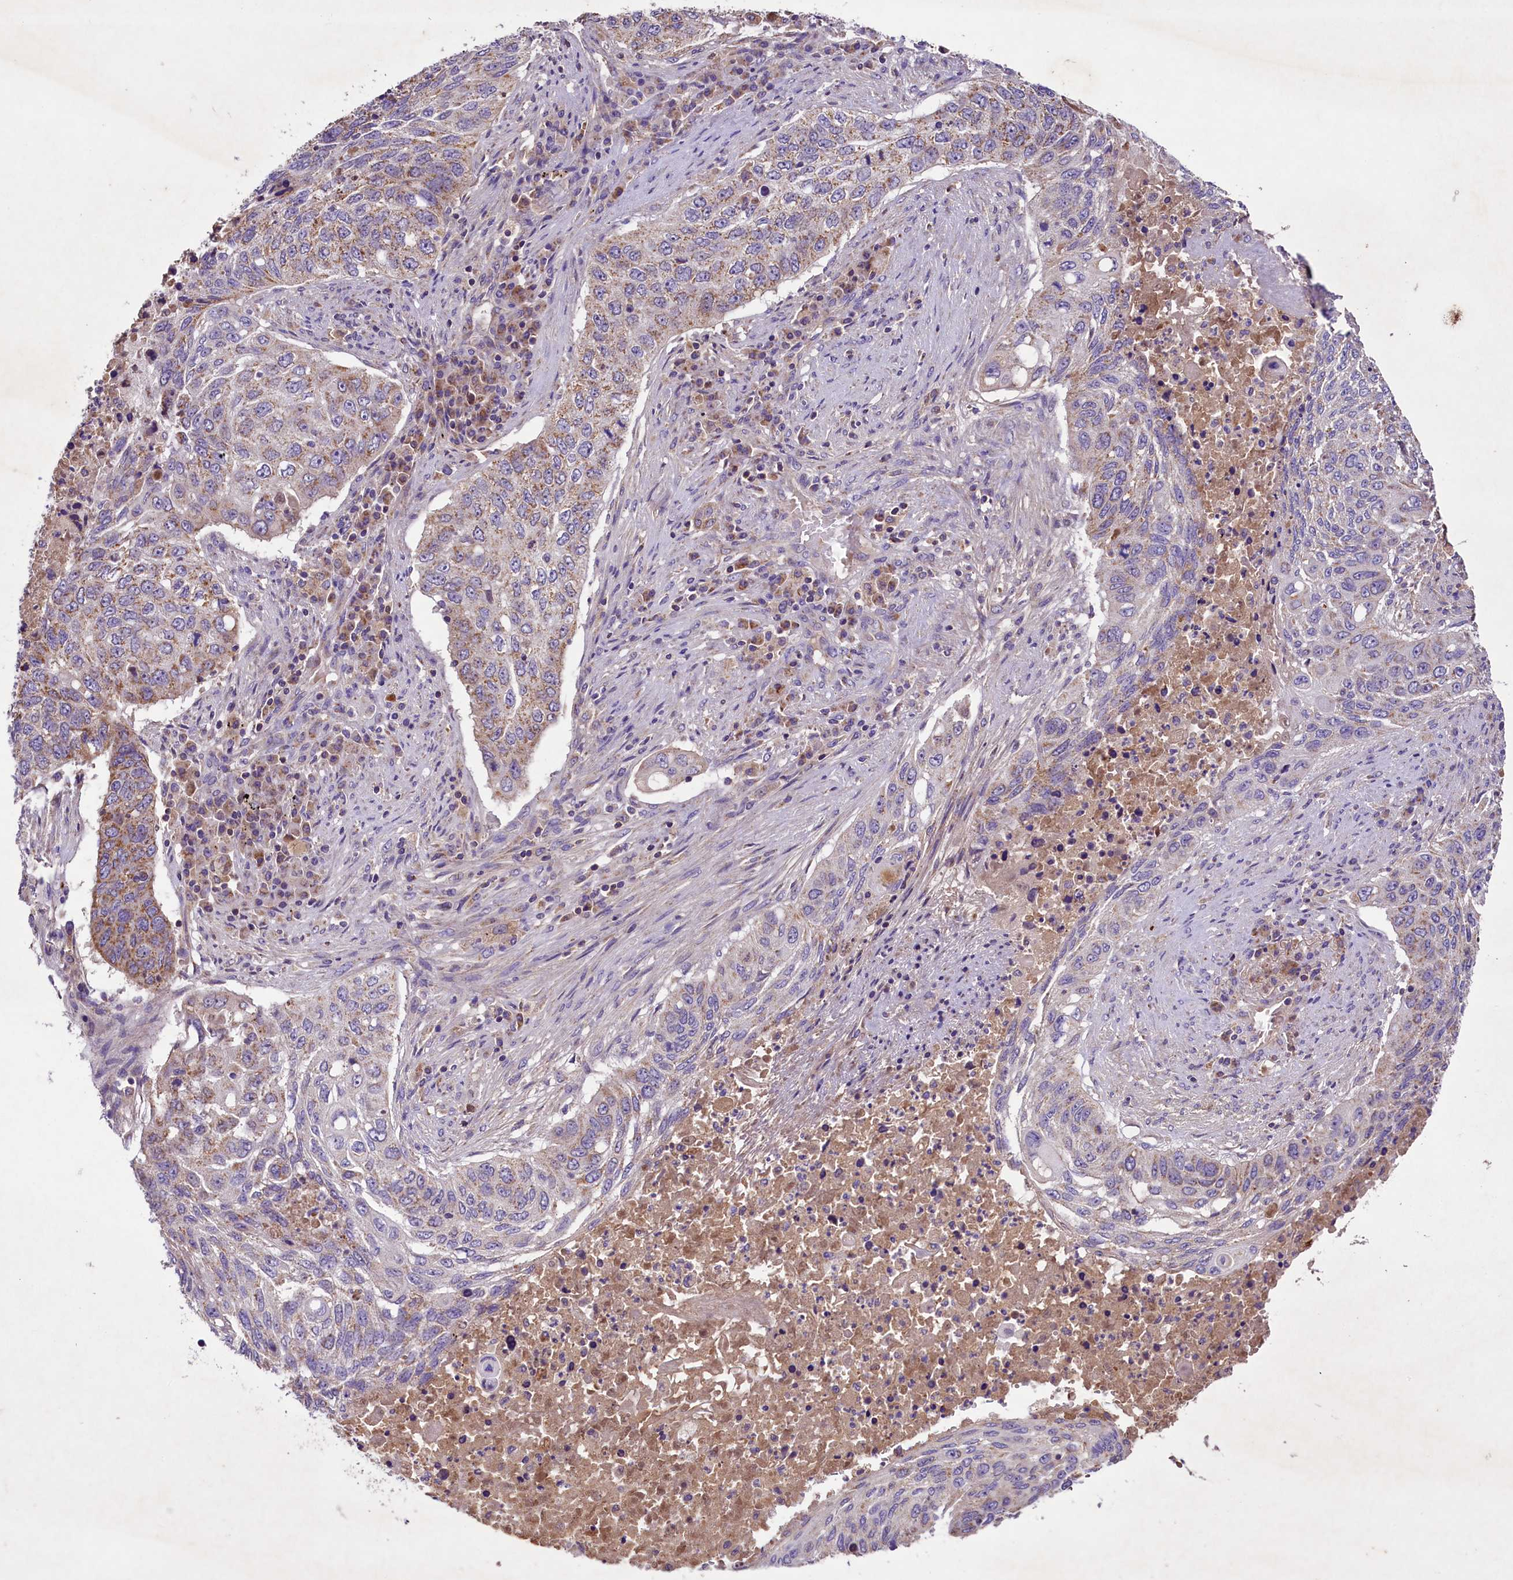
{"staining": {"intensity": "moderate", "quantity": "25%-75%", "location": "cytoplasmic/membranous"}, "tissue": "lung cancer", "cell_type": "Tumor cells", "image_type": "cancer", "snomed": [{"axis": "morphology", "description": "Squamous cell carcinoma, NOS"}, {"axis": "topography", "description": "Lung"}], "caption": "Moderate cytoplasmic/membranous expression for a protein is identified in about 25%-75% of tumor cells of lung cancer using immunohistochemistry.", "gene": "PMPCB", "patient": {"sex": "female", "age": 63}}